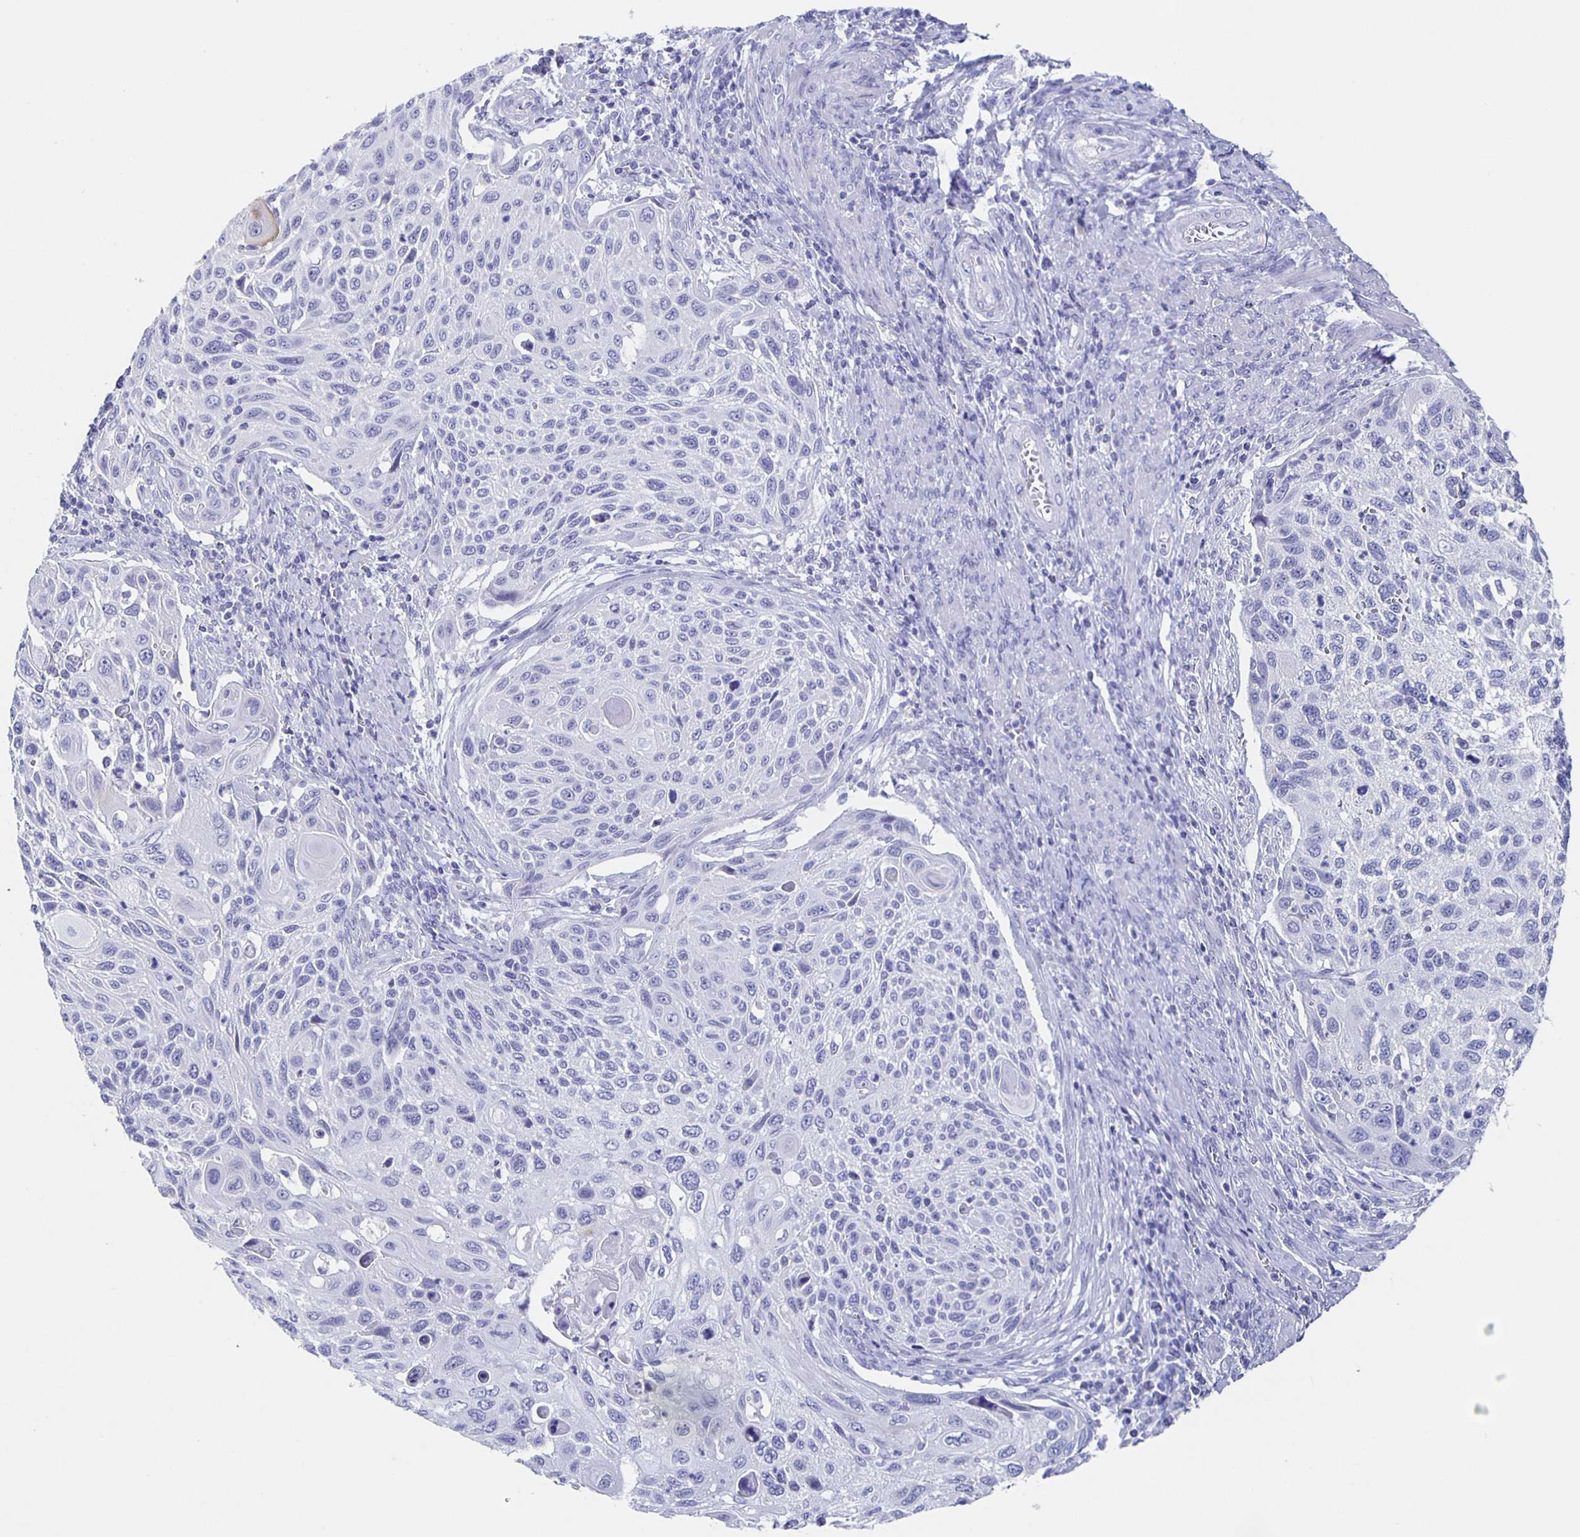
{"staining": {"intensity": "negative", "quantity": "none", "location": "none"}, "tissue": "cervical cancer", "cell_type": "Tumor cells", "image_type": "cancer", "snomed": [{"axis": "morphology", "description": "Squamous cell carcinoma, NOS"}, {"axis": "topography", "description": "Cervix"}], "caption": "Immunohistochemistry (IHC) image of cervical cancer (squamous cell carcinoma) stained for a protein (brown), which shows no expression in tumor cells.", "gene": "SLC34A2", "patient": {"sex": "female", "age": 70}}